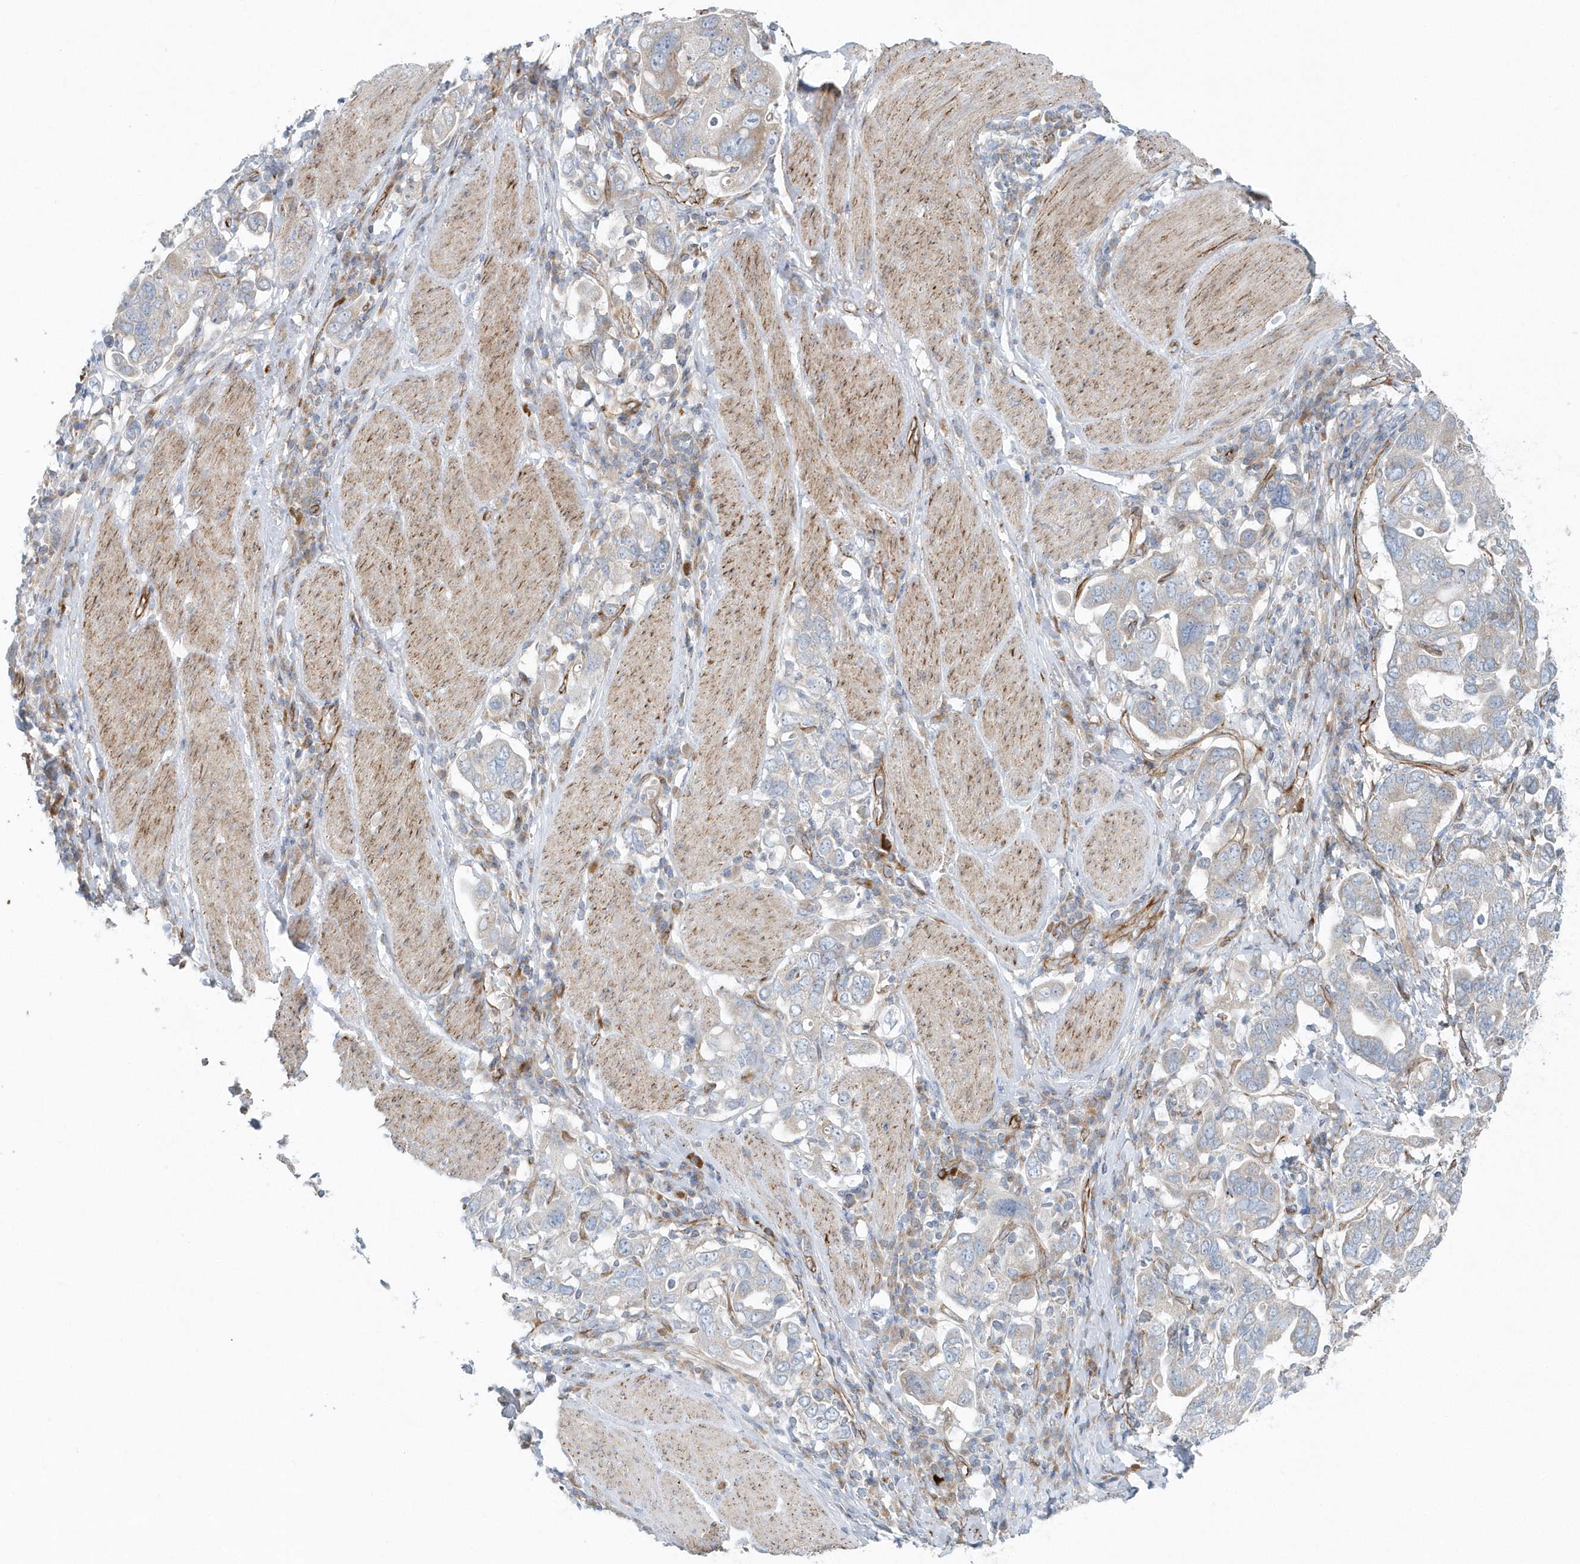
{"staining": {"intensity": "weak", "quantity": "<25%", "location": "cytoplasmic/membranous"}, "tissue": "stomach cancer", "cell_type": "Tumor cells", "image_type": "cancer", "snomed": [{"axis": "morphology", "description": "Adenocarcinoma, NOS"}, {"axis": "topography", "description": "Stomach, upper"}], "caption": "An immunohistochemistry histopathology image of stomach adenocarcinoma is shown. There is no staining in tumor cells of stomach adenocarcinoma. (DAB IHC visualized using brightfield microscopy, high magnification).", "gene": "GPR152", "patient": {"sex": "male", "age": 62}}